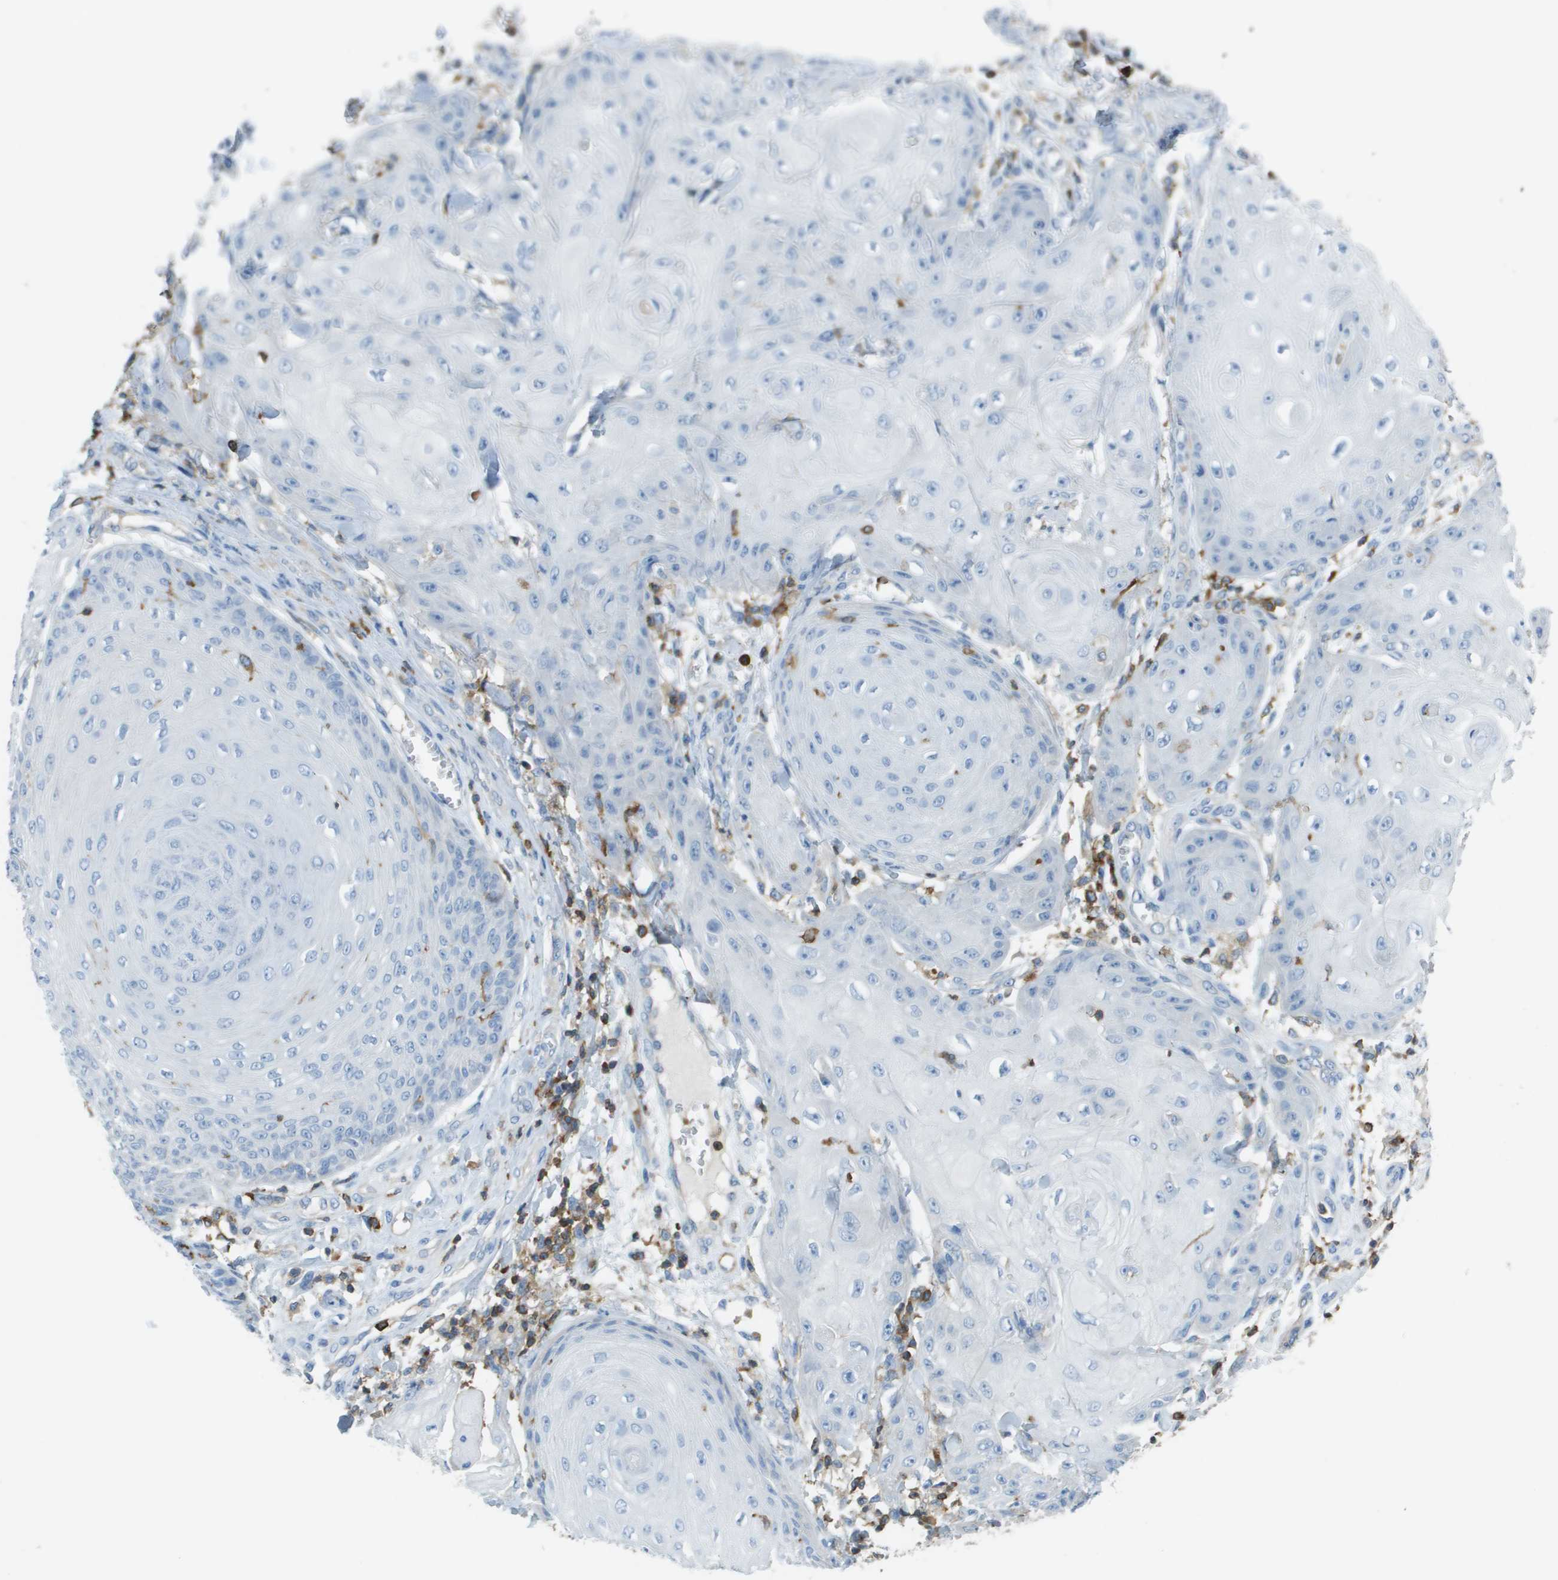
{"staining": {"intensity": "negative", "quantity": "none", "location": "none"}, "tissue": "skin cancer", "cell_type": "Tumor cells", "image_type": "cancer", "snomed": [{"axis": "morphology", "description": "Squamous cell carcinoma, NOS"}, {"axis": "topography", "description": "Skin"}], "caption": "Immunohistochemical staining of skin cancer displays no significant positivity in tumor cells.", "gene": "APBB1IP", "patient": {"sex": "male", "age": 74}}